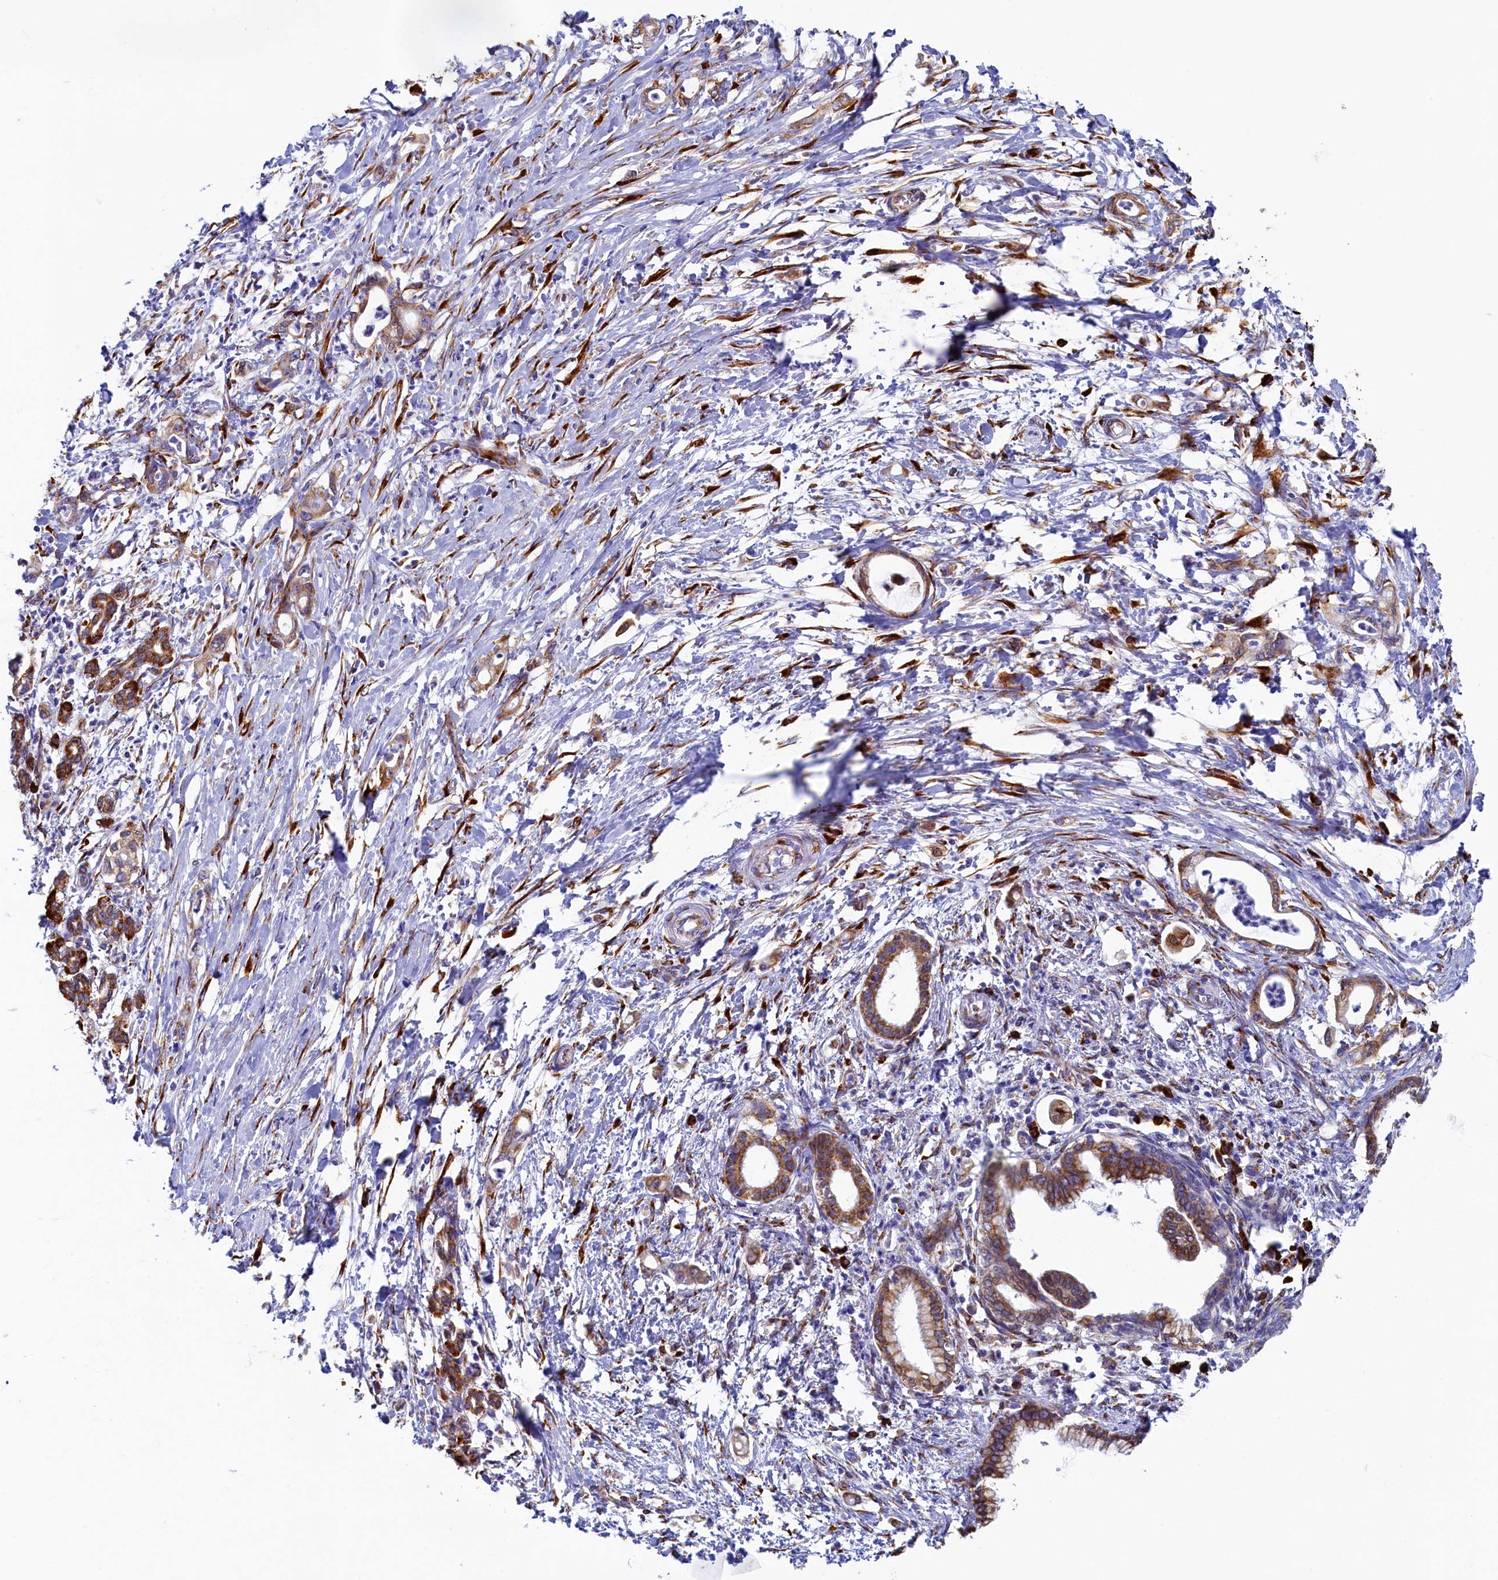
{"staining": {"intensity": "moderate", "quantity": ">75%", "location": "cytoplasmic/membranous"}, "tissue": "pancreatic cancer", "cell_type": "Tumor cells", "image_type": "cancer", "snomed": [{"axis": "morphology", "description": "Adenocarcinoma, NOS"}, {"axis": "topography", "description": "Pancreas"}], "caption": "Pancreatic adenocarcinoma stained for a protein (brown) shows moderate cytoplasmic/membranous positive positivity in about >75% of tumor cells.", "gene": "TMEM18", "patient": {"sex": "female", "age": 55}}